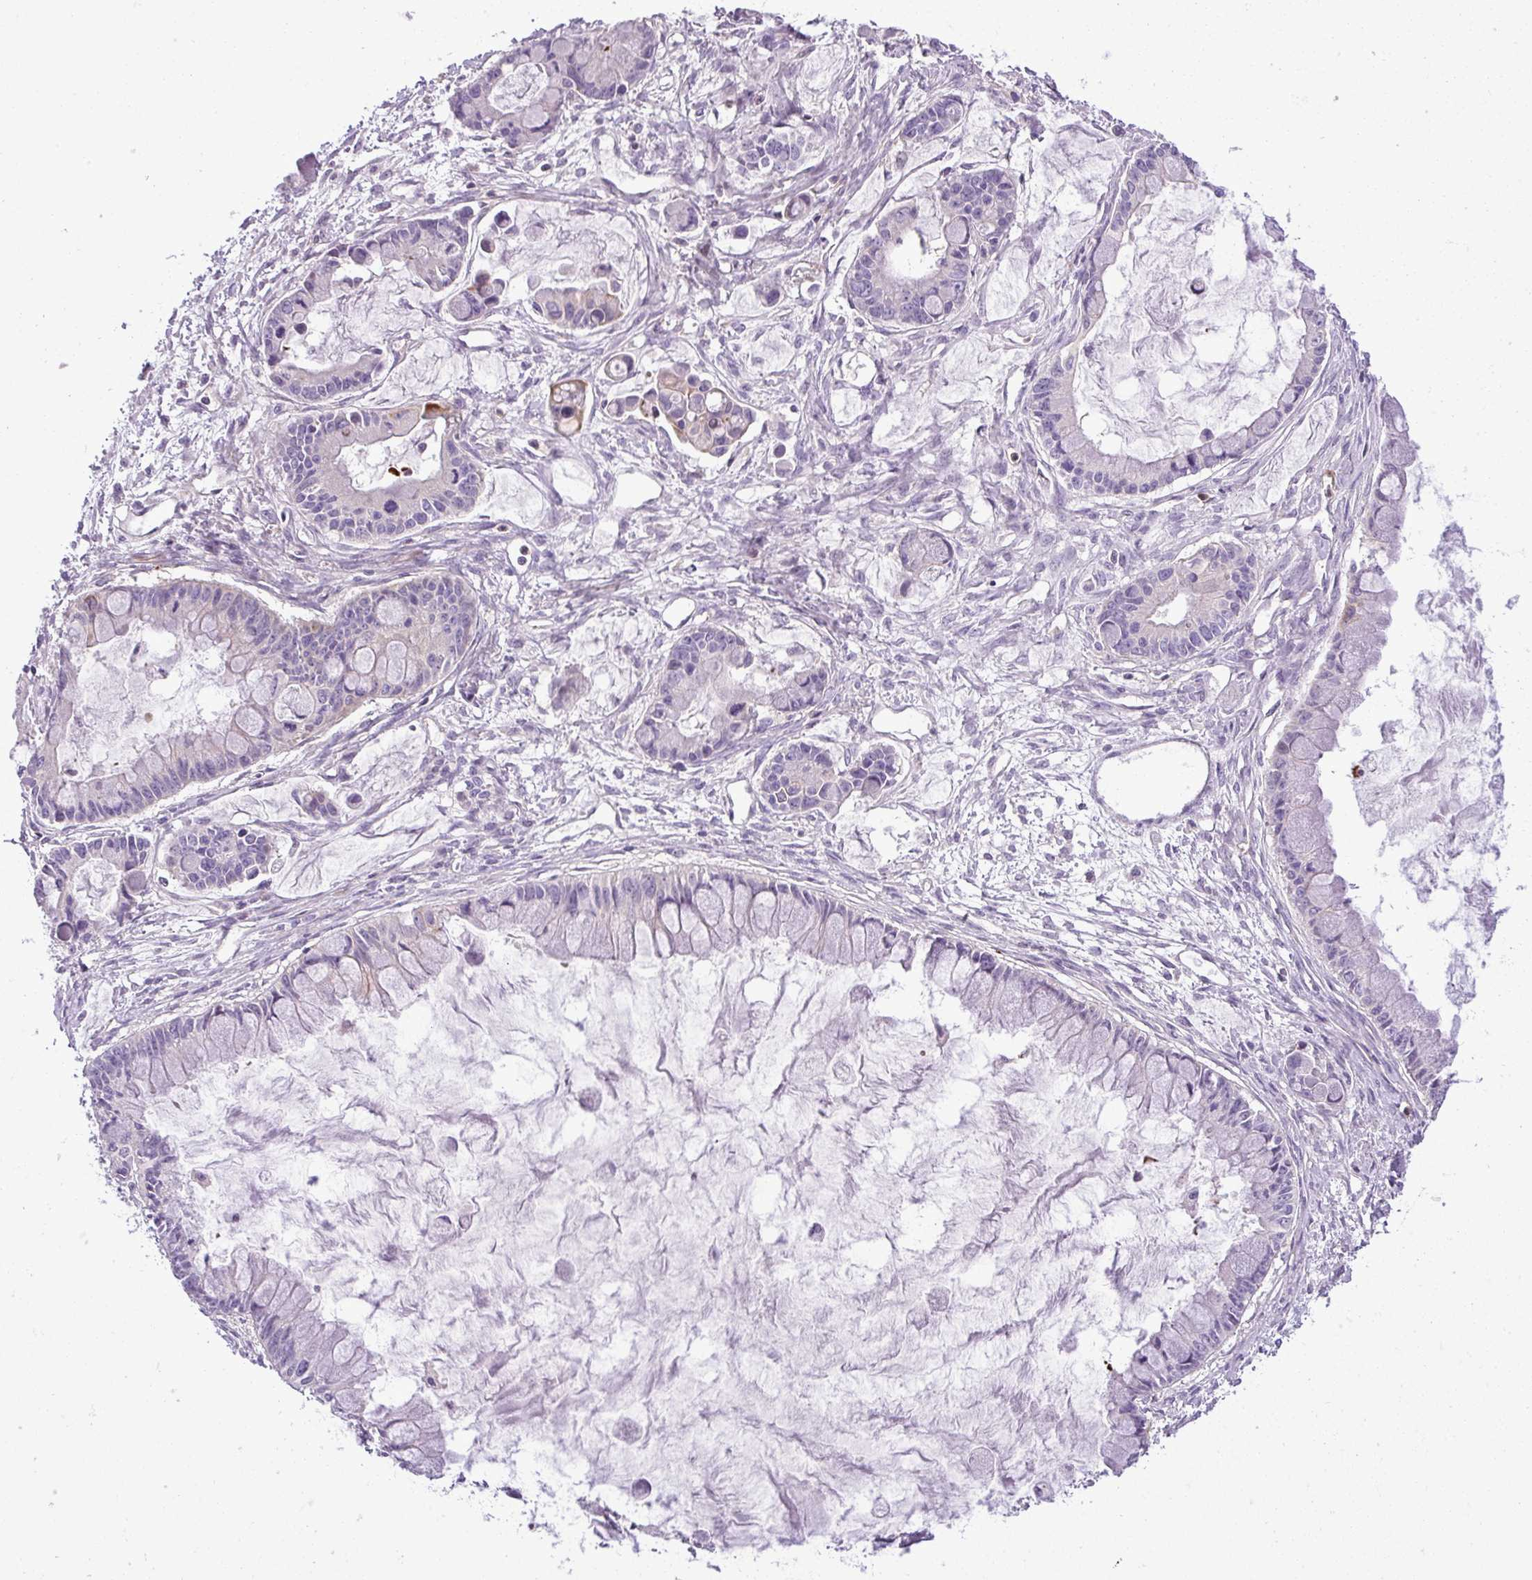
{"staining": {"intensity": "negative", "quantity": "none", "location": "none"}, "tissue": "ovarian cancer", "cell_type": "Tumor cells", "image_type": "cancer", "snomed": [{"axis": "morphology", "description": "Cystadenocarcinoma, mucinous, NOS"}, {"axis": "topography", "description": "Ovary"}], "caption": "Ovarian mucinous cystadenocarcinoma was stained to show a protein in brown. There is no significant staining in tumor cells. (Stains: DAB (3,3'-diaminobenzidine) immunohistochemistry (IHC) with hematoxylin counter stain, Microscopy: brightfield microscopy at high magnification).", "gene": "NBEAL2", "patient": {"sex": "female", "age": 63}}